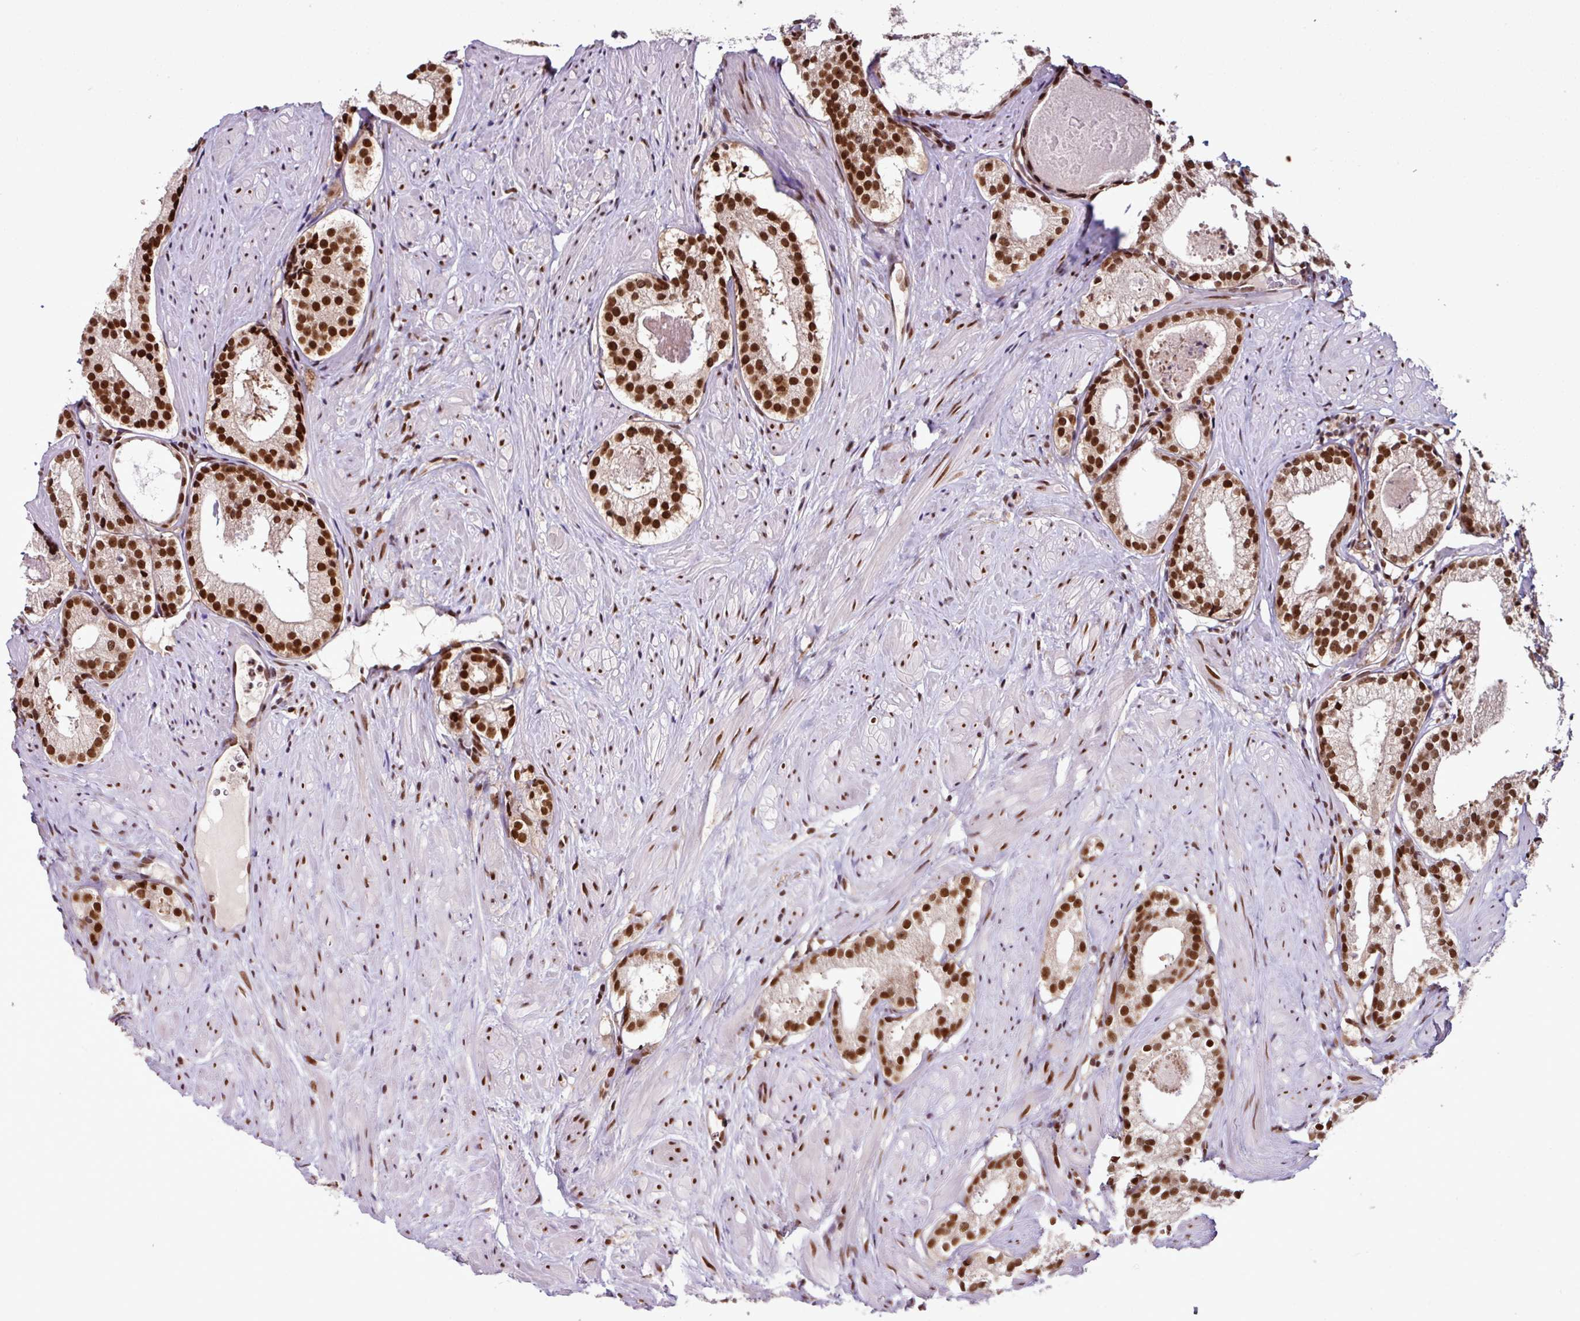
{"staining": {"intensity": "strong", "quantity": ">75%", "location": "nuclear"}, "tissue": "prostate cancer", "cell_type": "Tumor cells", "image_type": "cancer", "snomed": [{"axis": "morphology", "description": "Adenocarcinoma, Low grade"}, {"axis": "topography", "description": "Prostate"}], "caption": "Protein analysis of prostate cancer (low-grade adenocarcinoma) tissue displays strong nuclear positivity in about >75% of tumor cells.", "gene": "MORF4L2", "patient": {"sex": "male", "age": 57}}